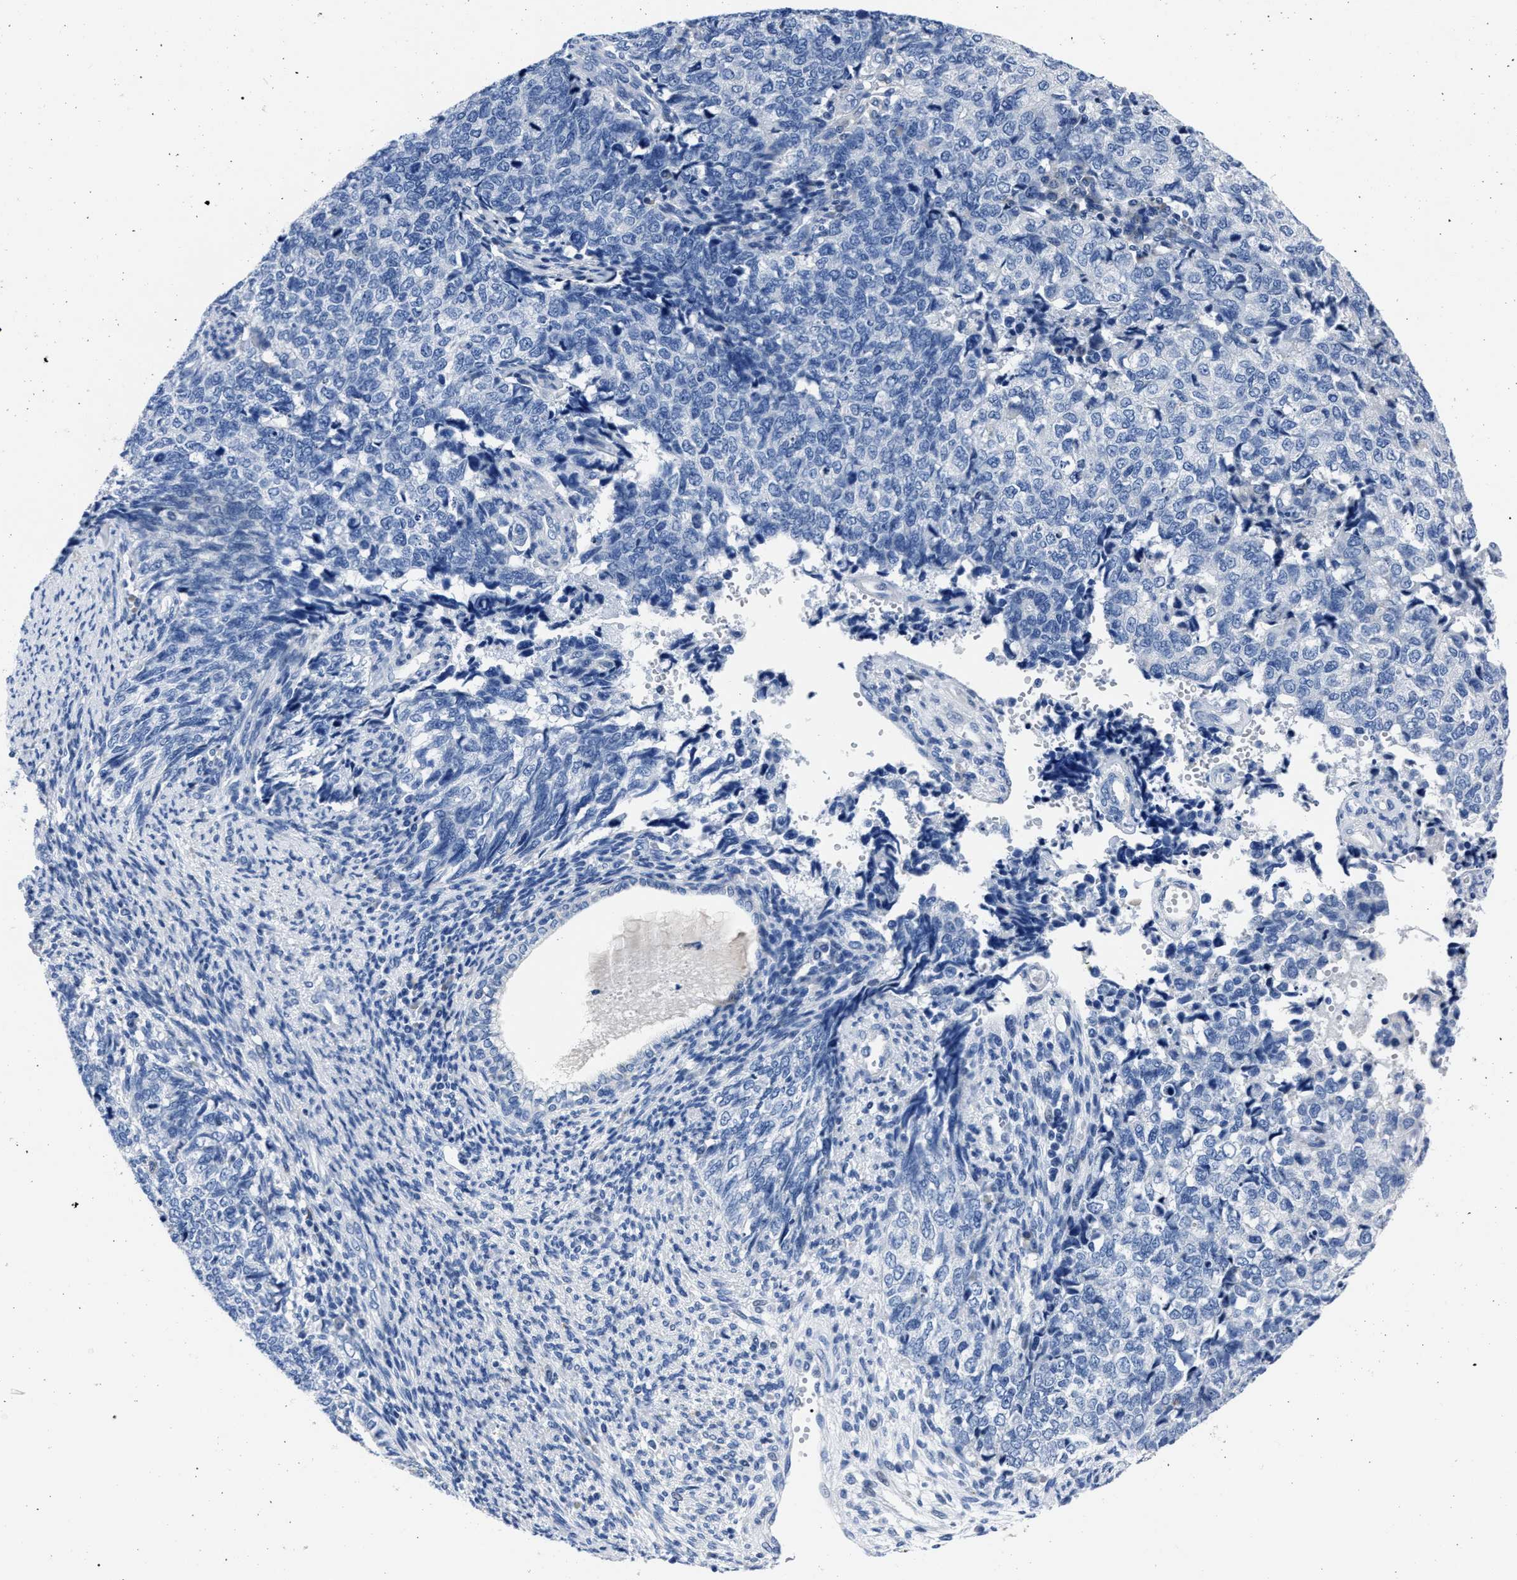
{"staining": {"intensity": "negative", "quantity": "none", "location": "none"}, "tissue": "cervical cancer", "cell_type": "Tumor cells", "image_type": "cancer", "snomed": [{"axis": "morphology", "description": "Squamous cell carcinoma, NOS"}, {"axis": "topography", "description": "Cervix"}], "caption": "Cervical squamous cell carcinoma stained for a protein using immunohistochemistry (IHC) demonstrates no staining tumor cells.", "gene": "MOV10L1", "patient": {"sex": "female", "age": 63}}